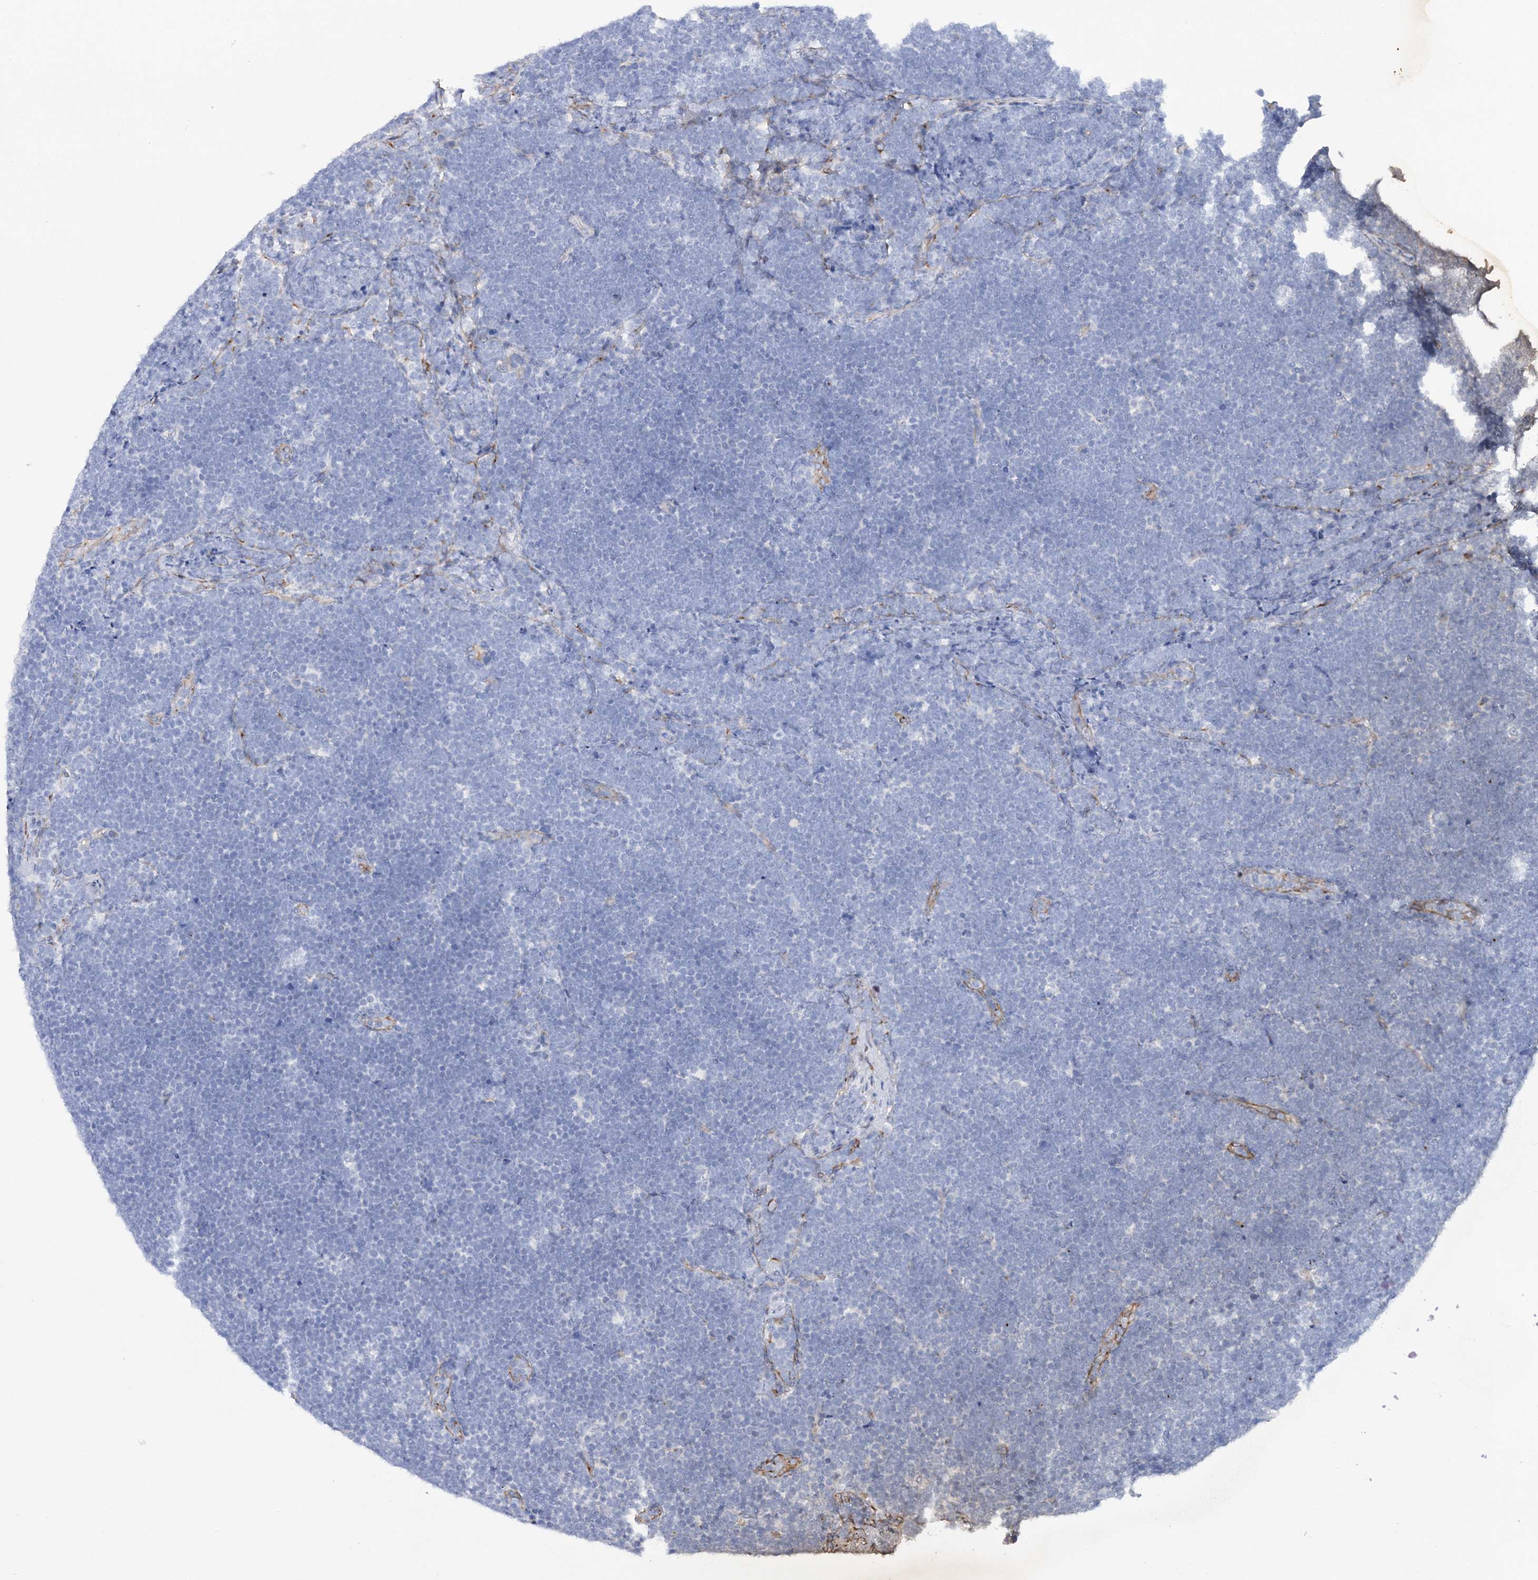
{"staining": {"intensity": "negative", "quantity": "none", "location": "none"}, "tissue": "lymphoma", "cell_type": "Tumor cells", "image_type": "cancer", "snomed": [{"axis": "morphology", "description": "Malignant lymphoma, non-Hodgkin's type, High grade"}, {"axis": "topography", "description": "Lymph node"}], "caption": "Image shows no protein expression in tumor cells of lymphoma tissue.", "gene": "RAB11FIP5", "patient": {"sex": "male", "age": 13}}